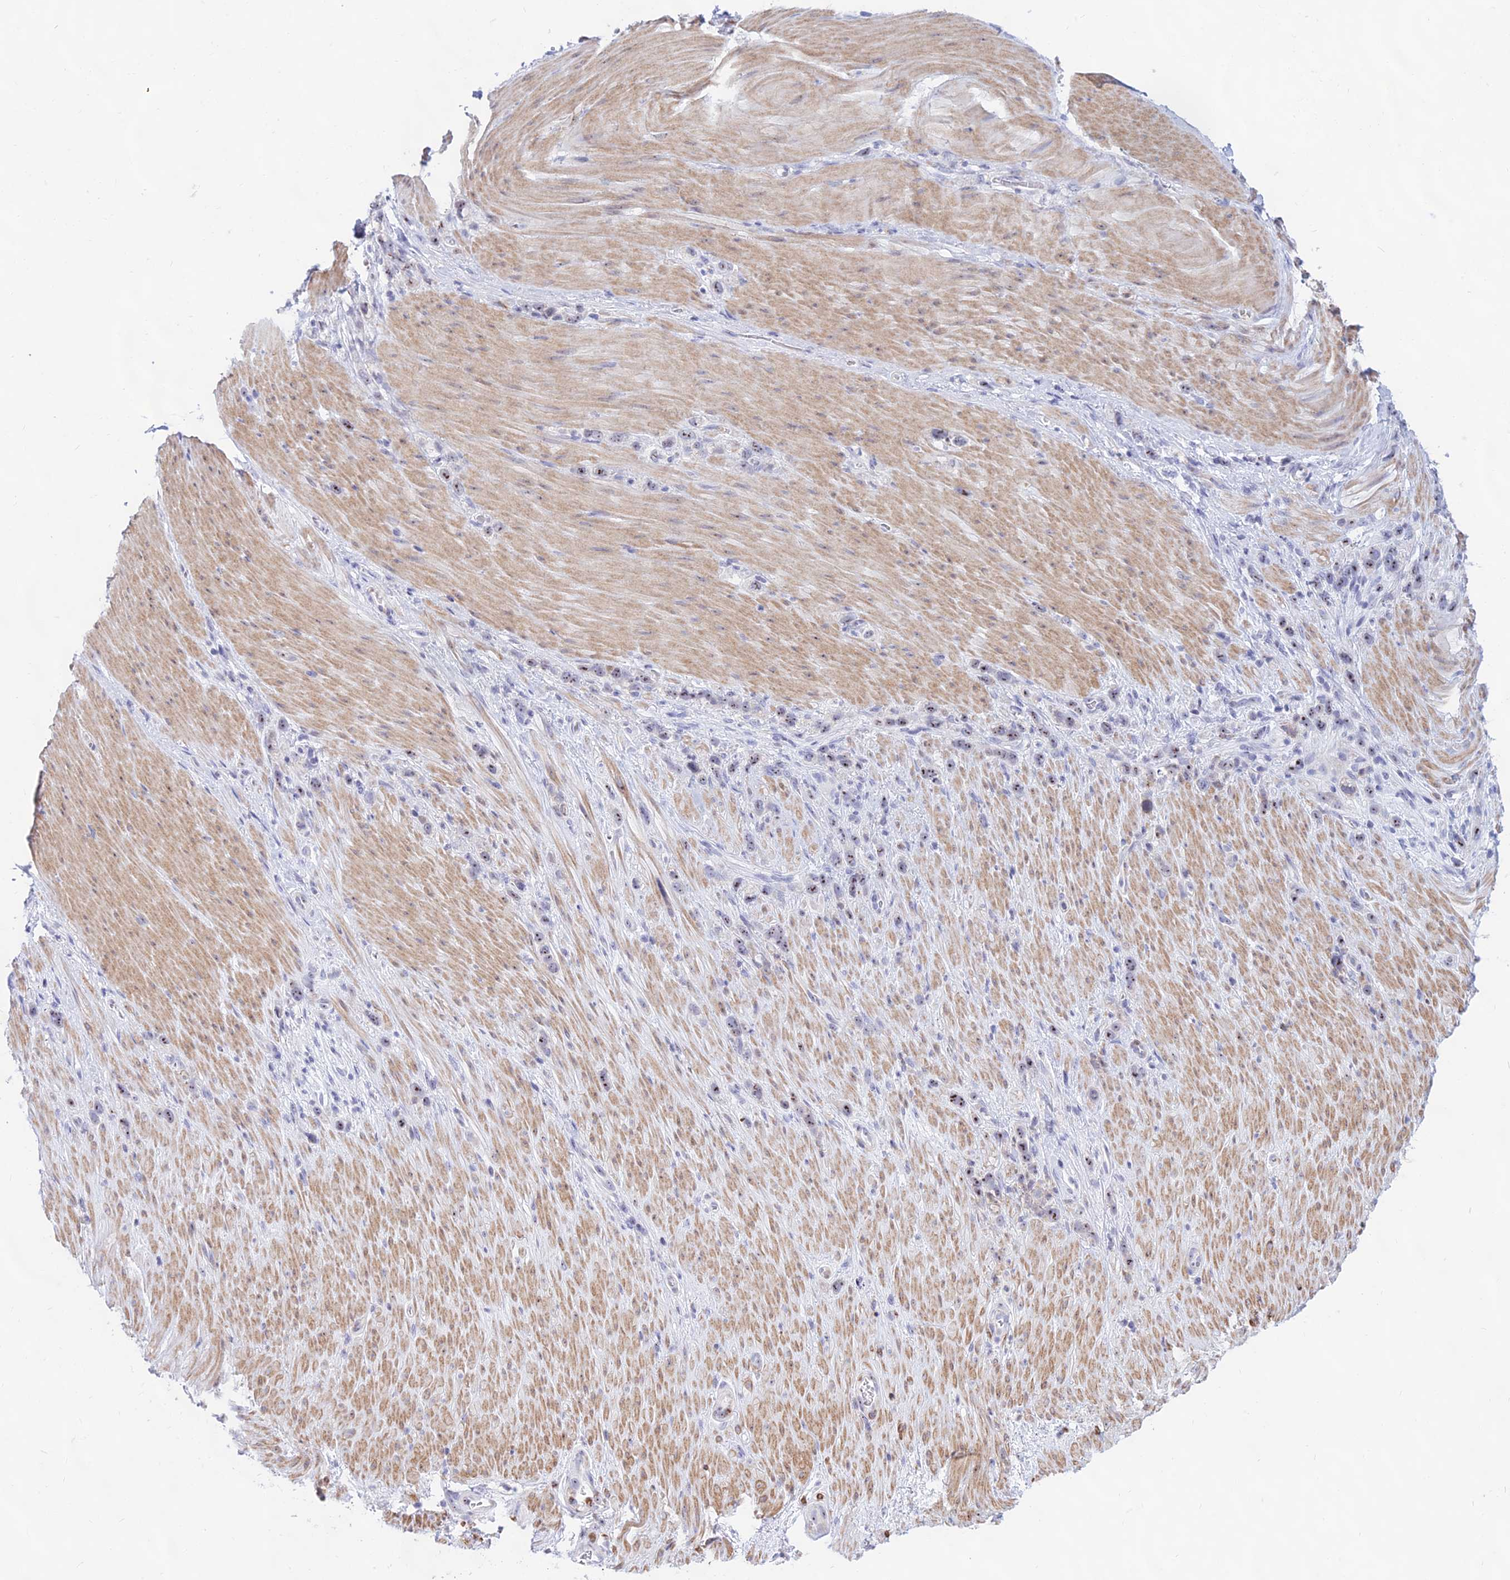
{"staining": {"intensity": "moderate", "quantity": ">75%", "location": "nuclear"}, "tissue": "stomach cancer", "cell_type": "Tumor cells", "image_type": "cancer", "snomed": [{"axis": "morphology", "description": "Adenocarcinoma, NOS"}, {"axis": "topography", "description": "Stomach"}], "caption": "Protein expression analysis of human adenocarcinoma (stomach) reveals moderate nuclear staining in about >75% of tumor cells.", "gene": "KRR1", "patient": {"sex": "female", "age": 65}}